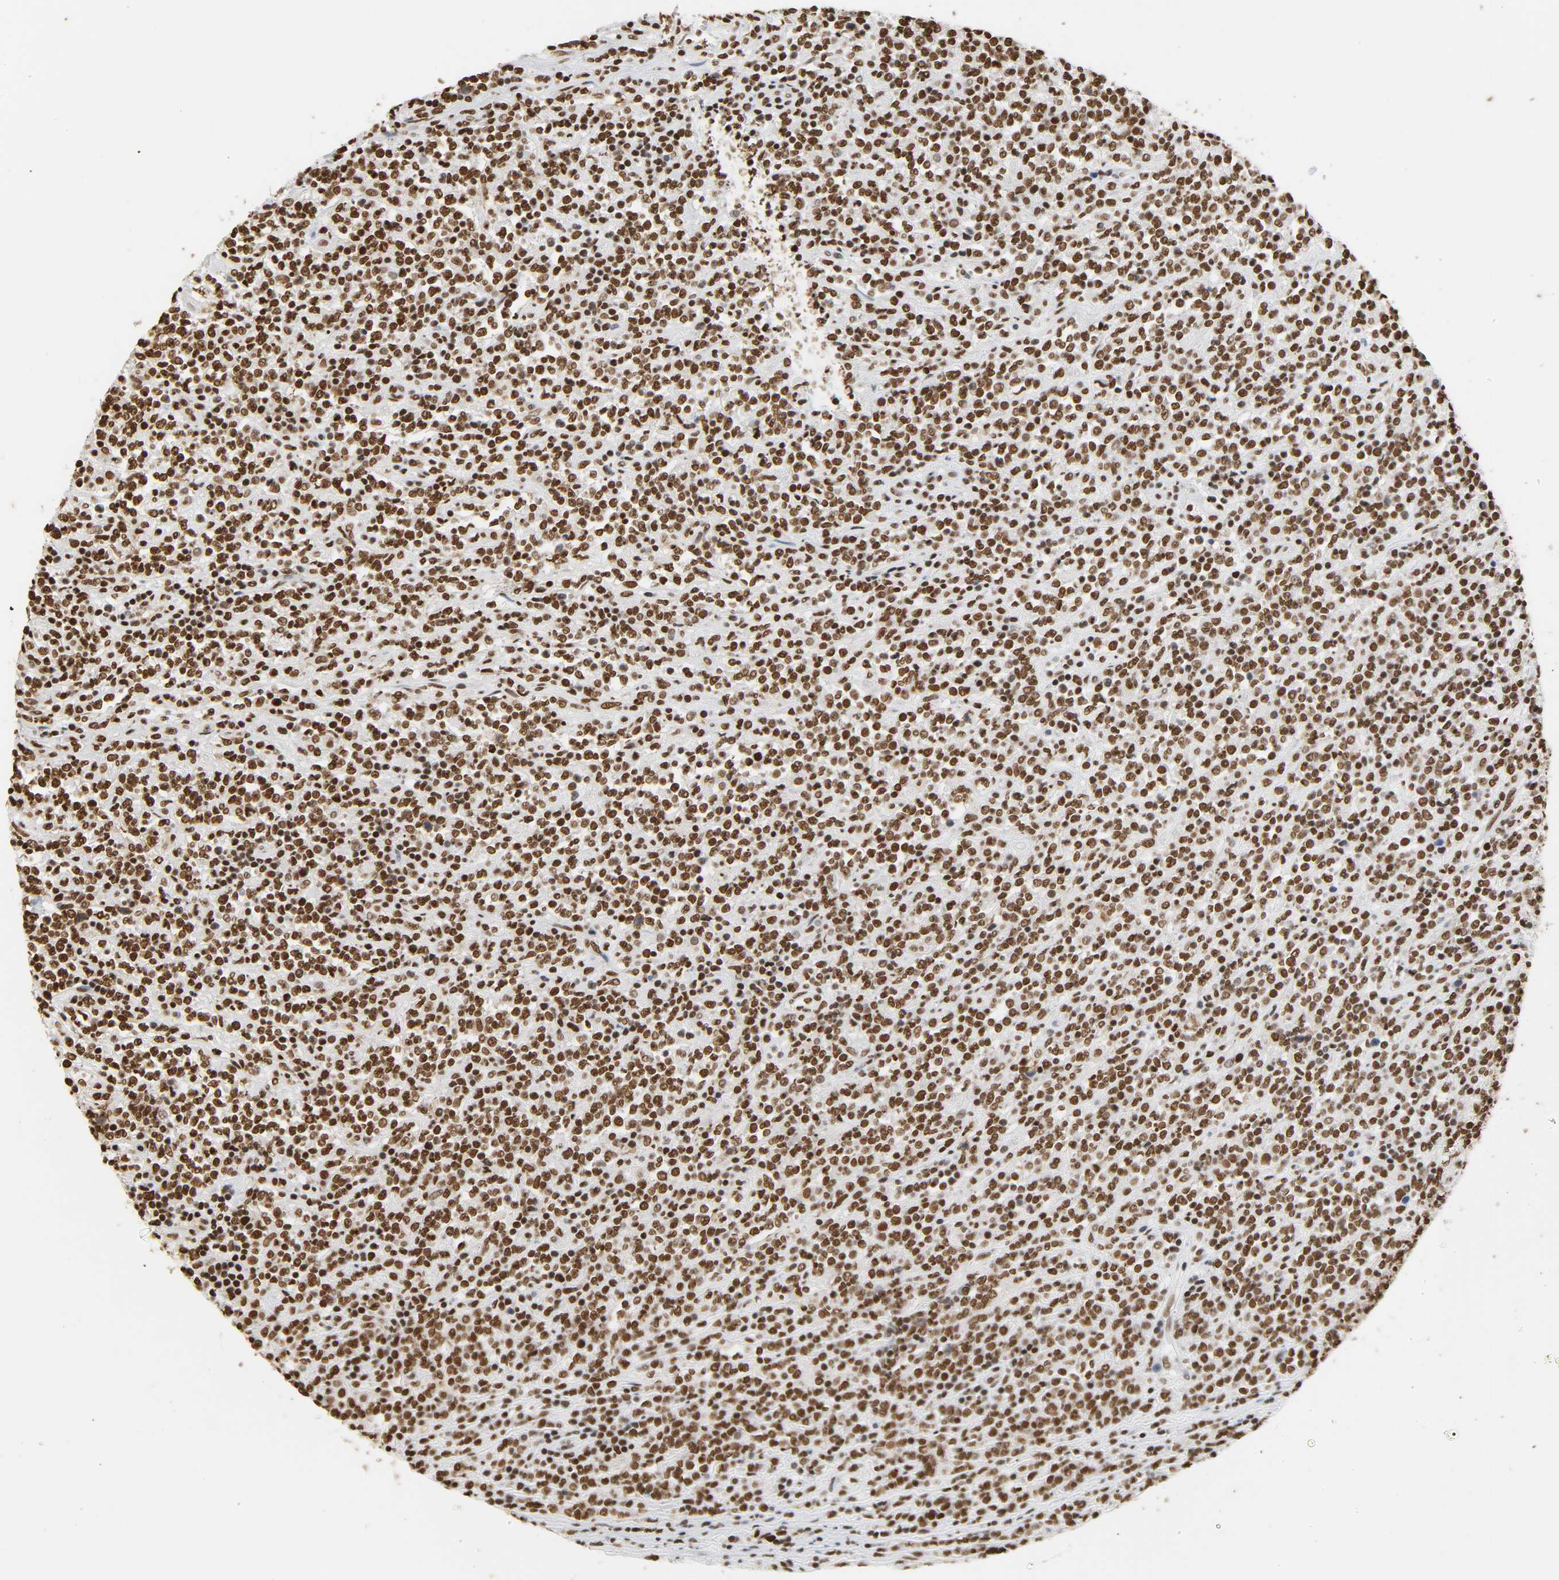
{"staining": {"intensity": "strong", "quantity": ">75%", "location": "nuclear"}, "tissue": "lymphoma", "cell_type": "Tumor cells", "image_type": "cancer", "snomed": [{"axis": "morphology", "description": "Malignant lymphoma, non-Hodgkin's type, High grade"}, {"axis": "topography", "description": "Soft tissue"}], "caption": "There is high levels of strong nuclear expression in tumor cells of lymphoma, as demonstrated by immunohistochemical staining (brown color).", "gene": "HNRNPC", "patient": {"sex": "male", "age": 18}}